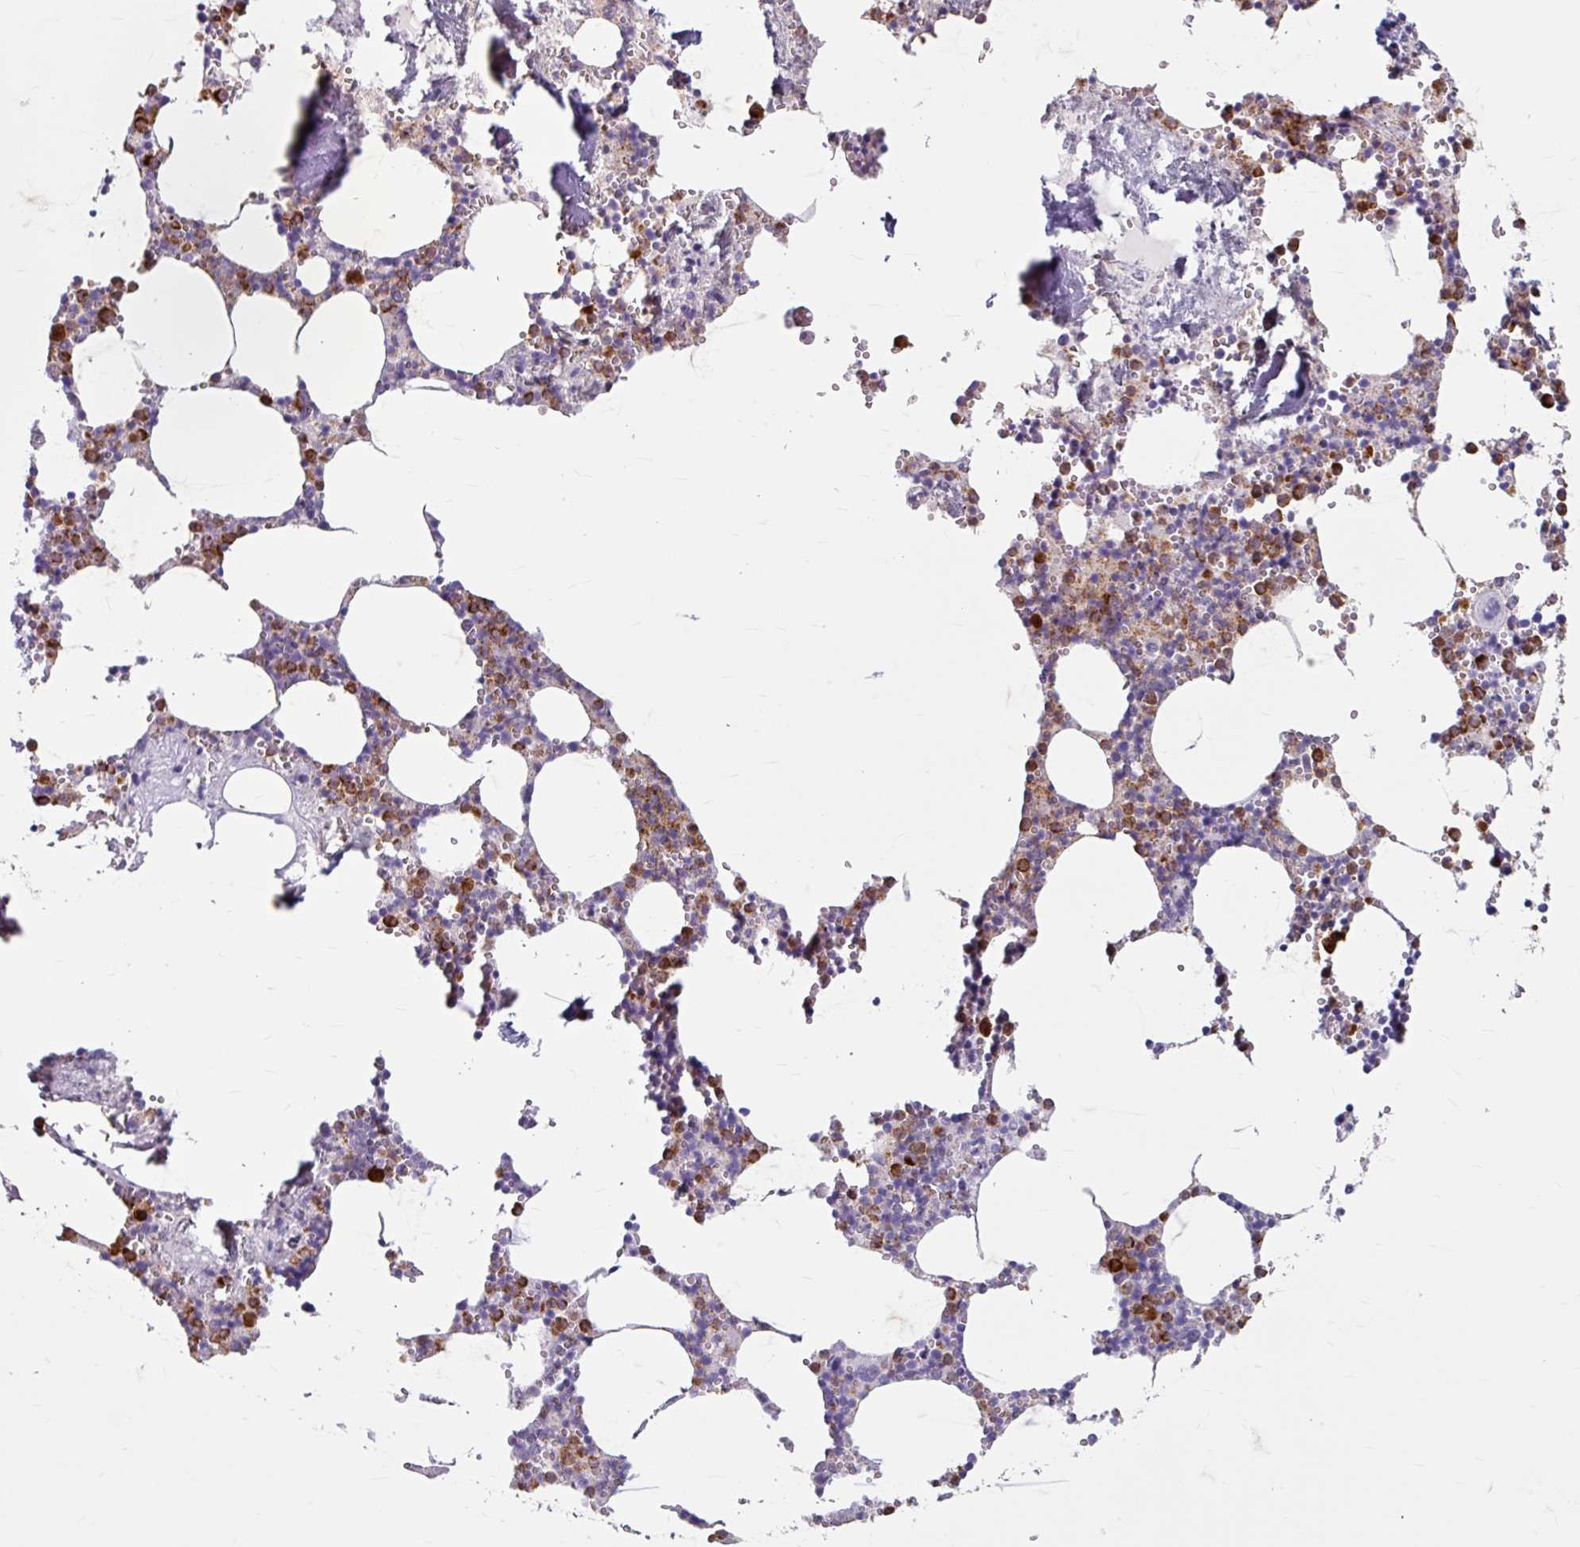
{"staining": {"intensity": "strong", "quantity": "25%-75%", "location": "cytoplasmic/membranous"}, "tissue": "bone marrow", "cell_type": "Hematopoietic cells", "image_type": "normal", "snomed": [{"axis": "morphology", "description": "Normal tissue, NOS"}, {"axis": "topography", "description": "Bone marrow"}], "caption": "IHC histopathology image of unremarkable human bone marrow stained for a protein (brown), which displays high levels of strong cytoplasmic/membranous positivity in about 25%-75% of hematopoietic cells.", "gene": "ANKRD1", "patient": {"sex": "male", "age": 54}}